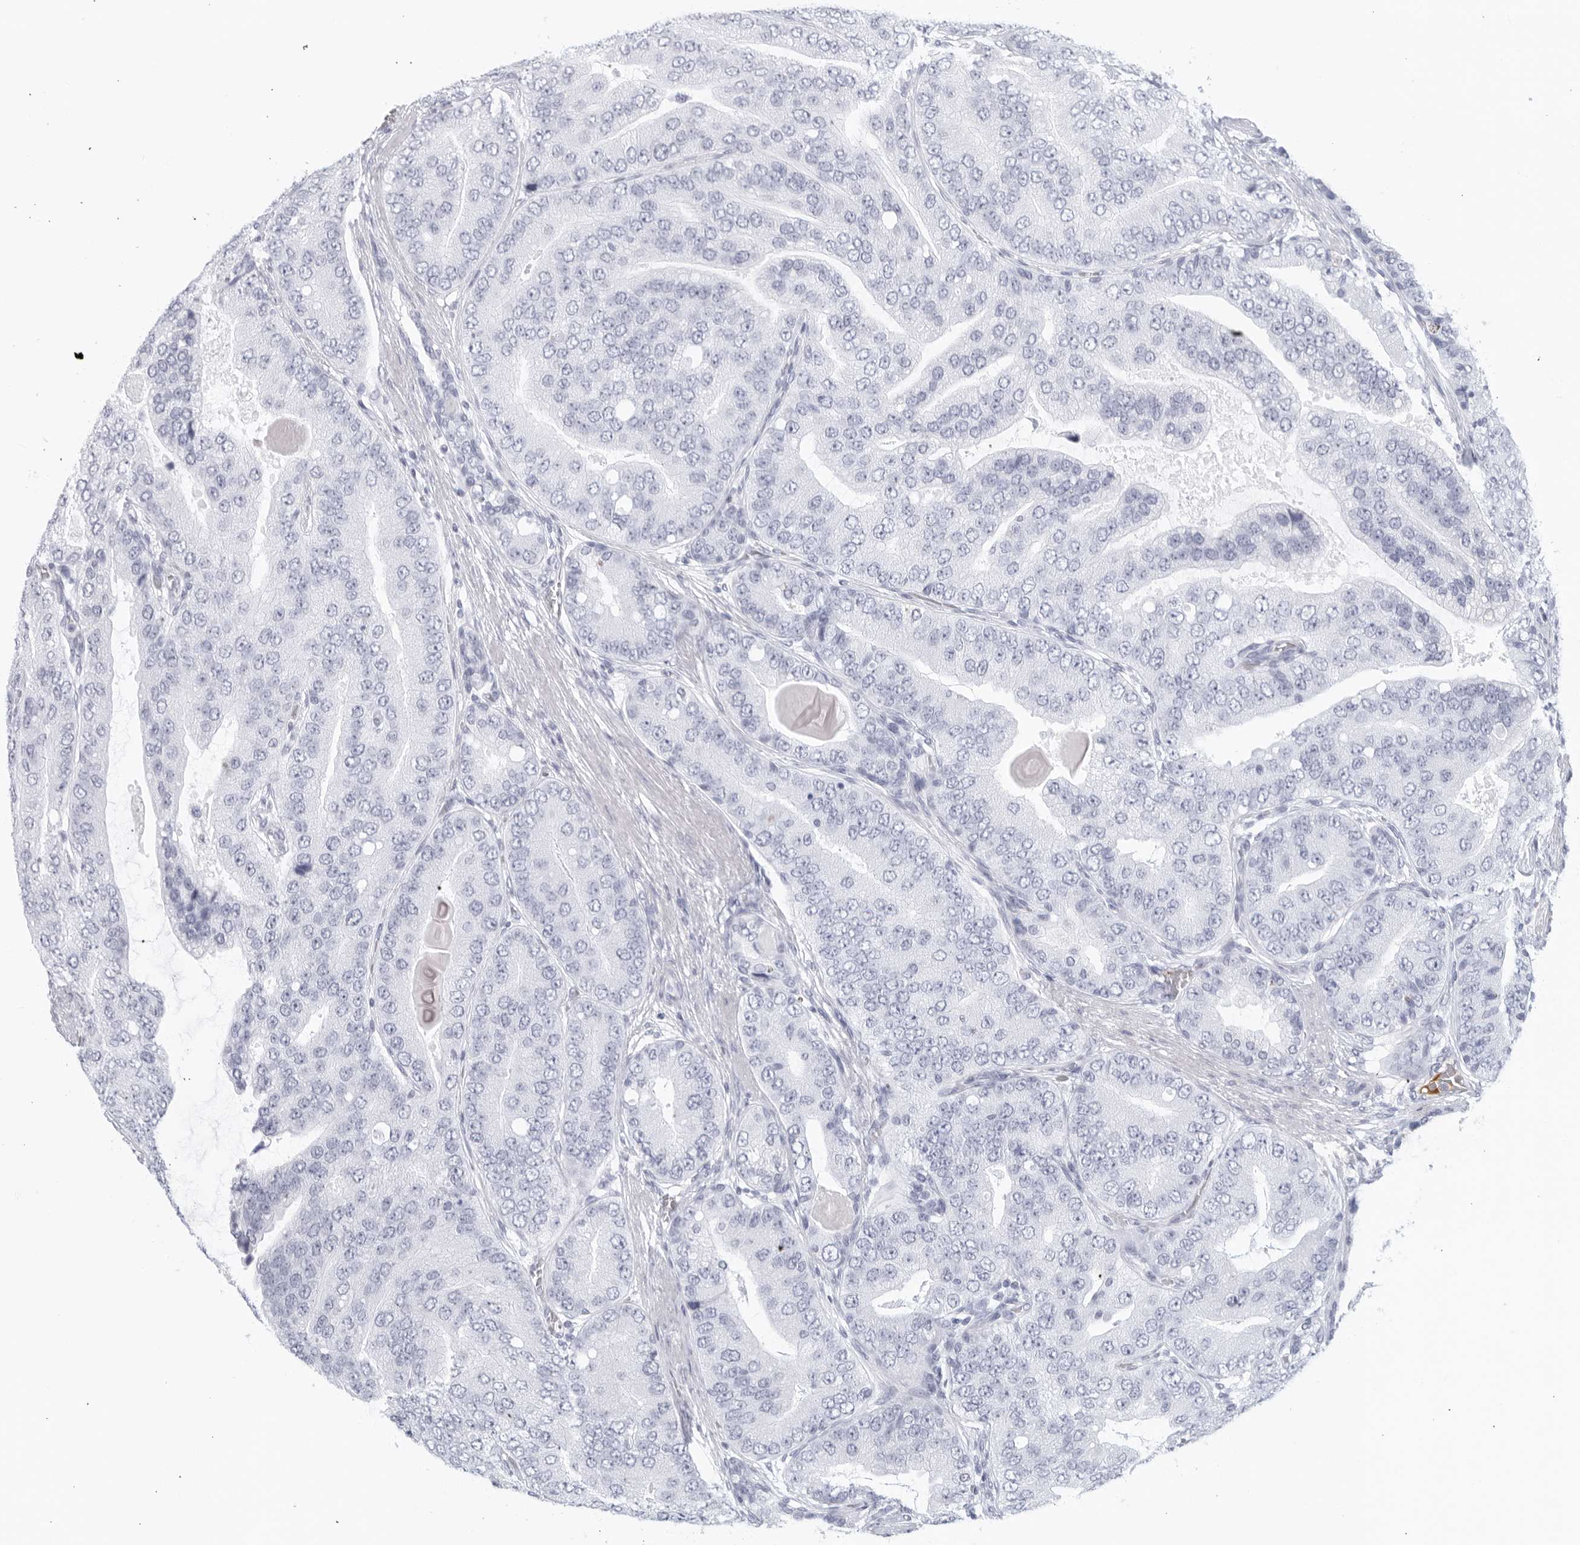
{"staining": {"intensity": "negative", "quantity": "none", "location": "none"}, "tissue": "prostate cancer", "cell_type": "Tumor cells", "image_type": "cancer", "snomed": [{"axis": "morphology", "description": "Adenocarcinoma, High grade"}, {"axis": "topography", "description": "Prostate"}], "caption": "DAB immunohistochemical staining of prostate cancer (high-grade adenocarcinoma) exhibits no significant expression in tumor cells. Nuclei are stained in blue.", "gene": "FGG", "patient": {"sex": "male", "age": 70}}